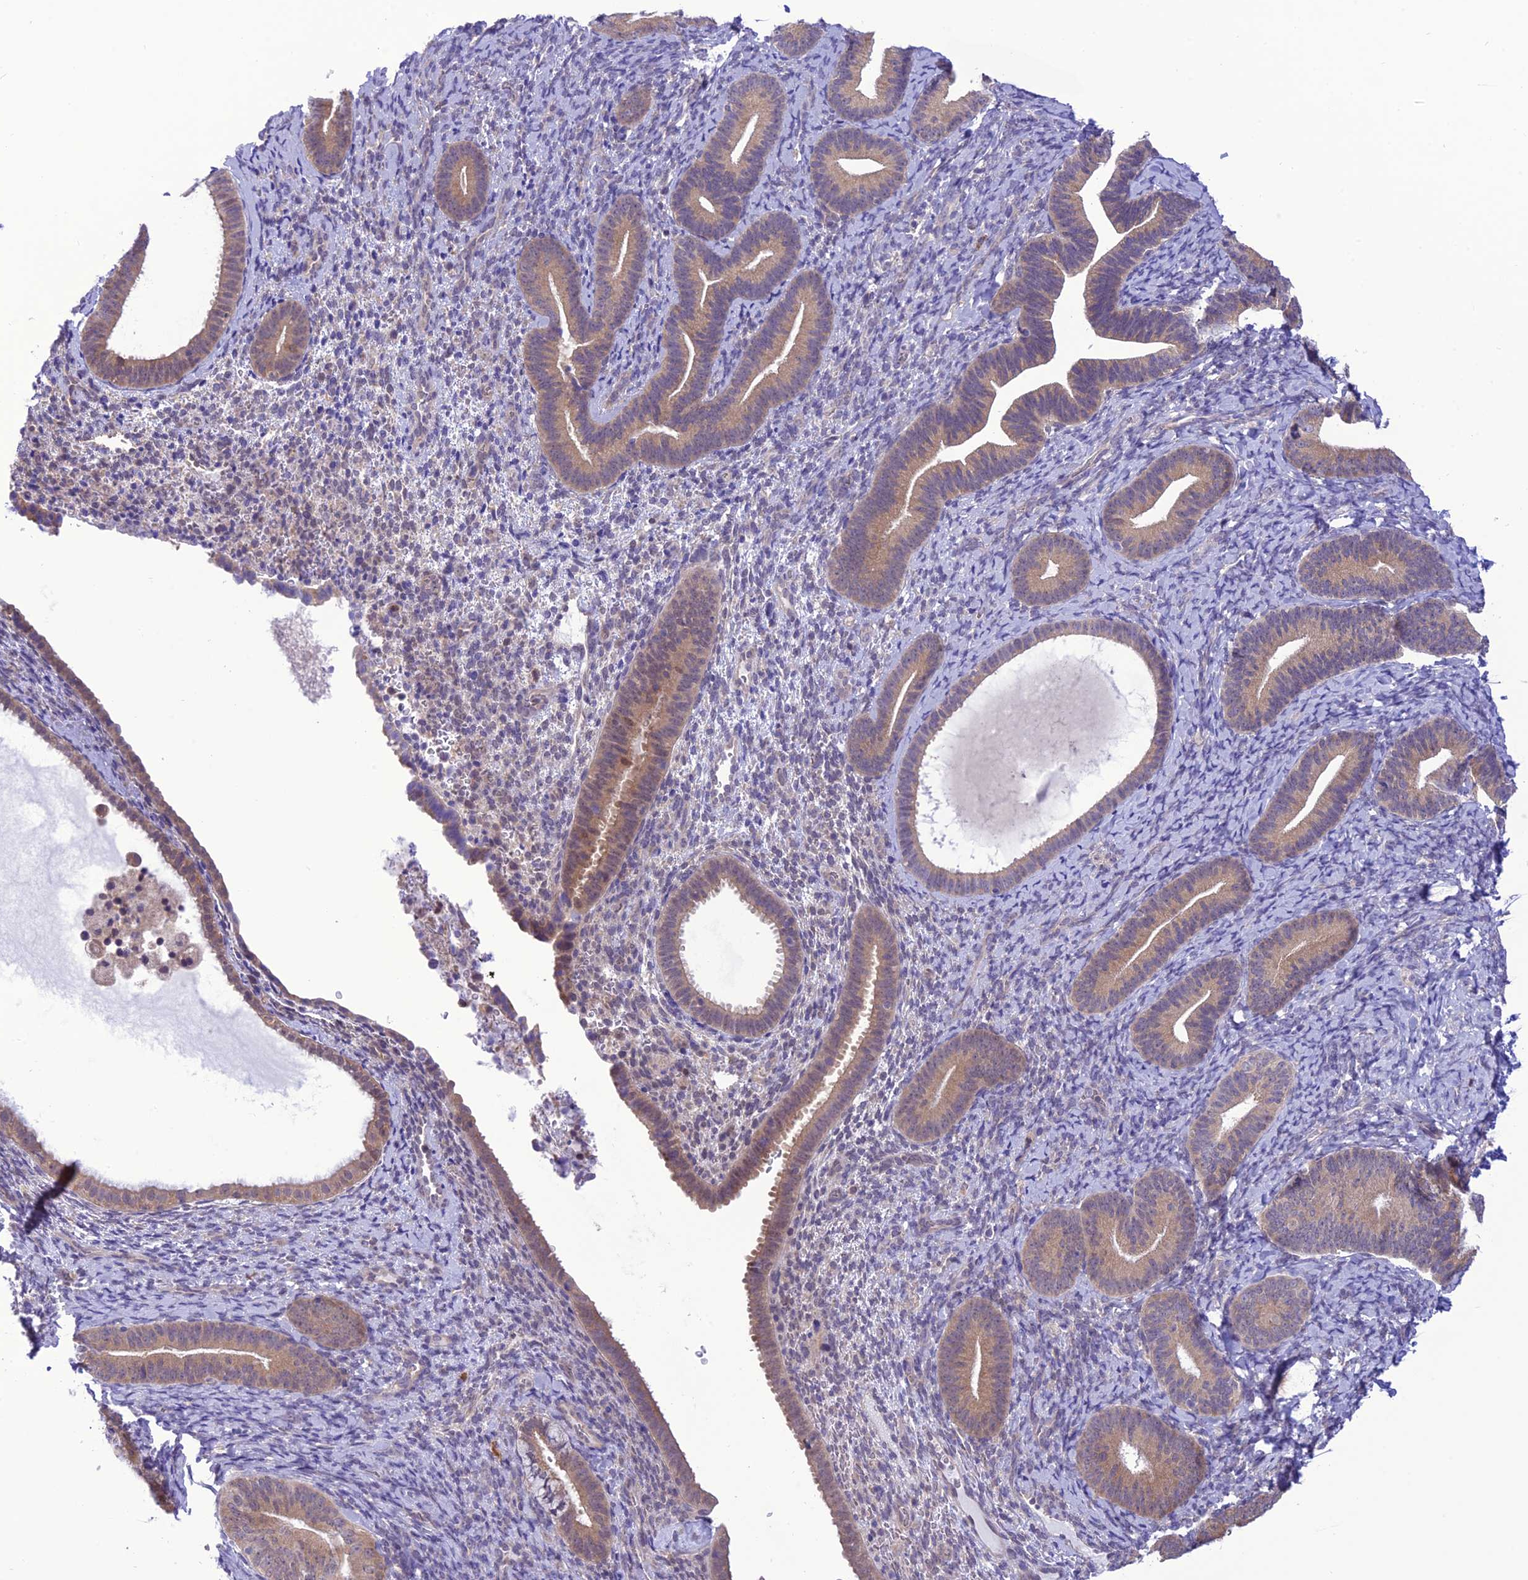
{"staining": {"intensity": "negative", "quantity": "none", "location": "none"}, "tissue": "endometrium", "cell_type": "Cells in endometrial stroma", "image_type": "normal", "snomed": [{"axis": "morphology", "description": "Normal tissue, NOS"}, {"axis": "topography", "description": "Endometrium"}], "caption": "Cells in endometrial stroma show no significant protein staining in benign endometrium.", "gene": "RNF126", "patient": {"sex": "female", "age": 65}}